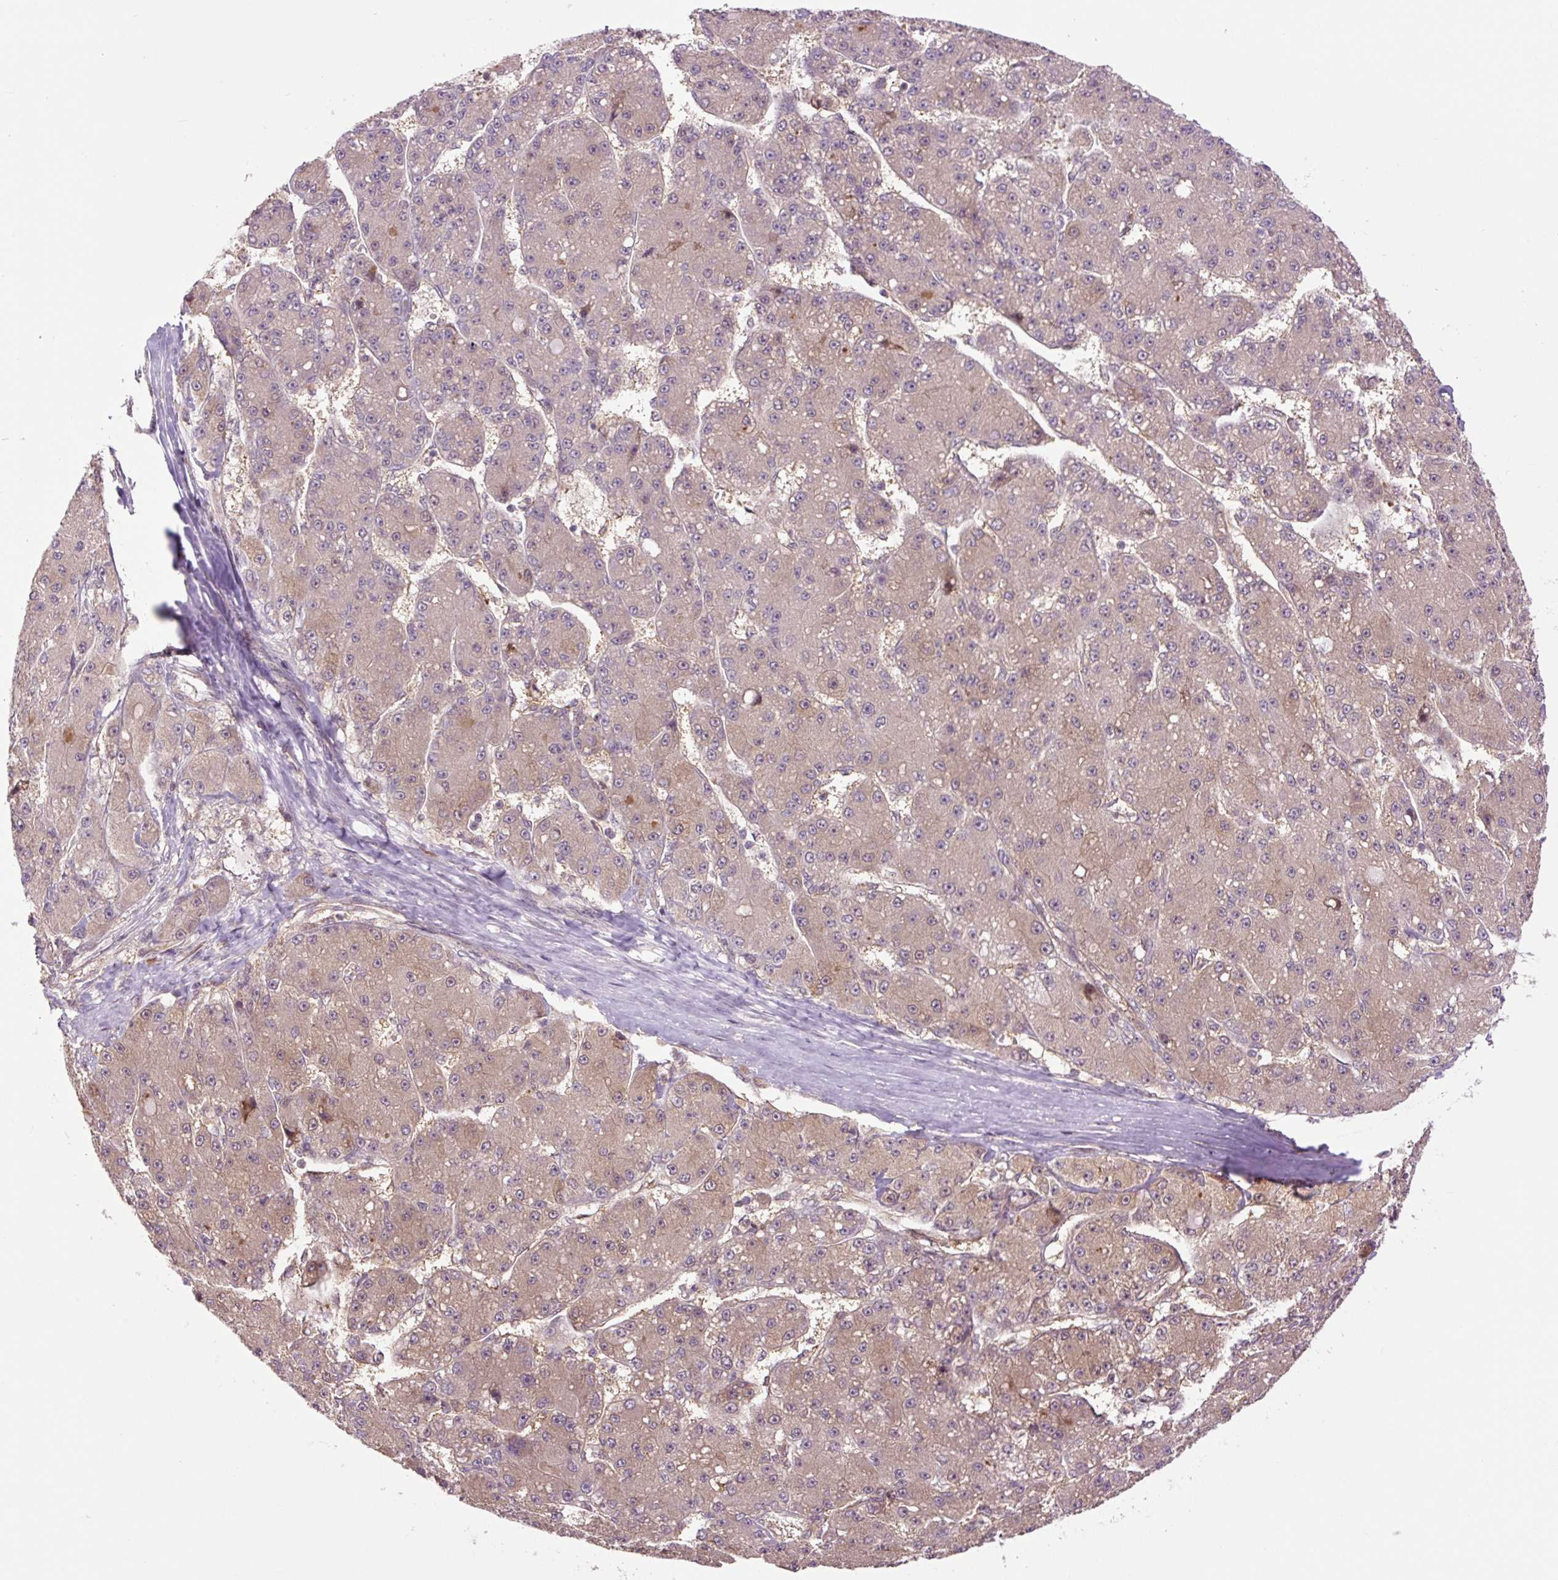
{"staining": {"intensity": "weak", "quantity": "25%-75%", "location": "cytoplasmic/membranous"}, "tissue": "liver cancer", "cell_type": "Tumor cells", "image_type": "cancer", "snomed": [{"axis": "morphology", "description": "Carcinoma, Hepatocellular, NOS"}, {"axis": "topography", "description": "Liver"}], "caption": "Immunohistochemistry of hepatocellular carcinoma (liver) exhibits low levels of weak cytoplasmic/membranous expression in approximately 25%-75% of tumor cells. (Brightfield microscopy of DAB IHC at high magnification).", "gene": "TPT1", "patient": {"sex": "male", "age": 67}}